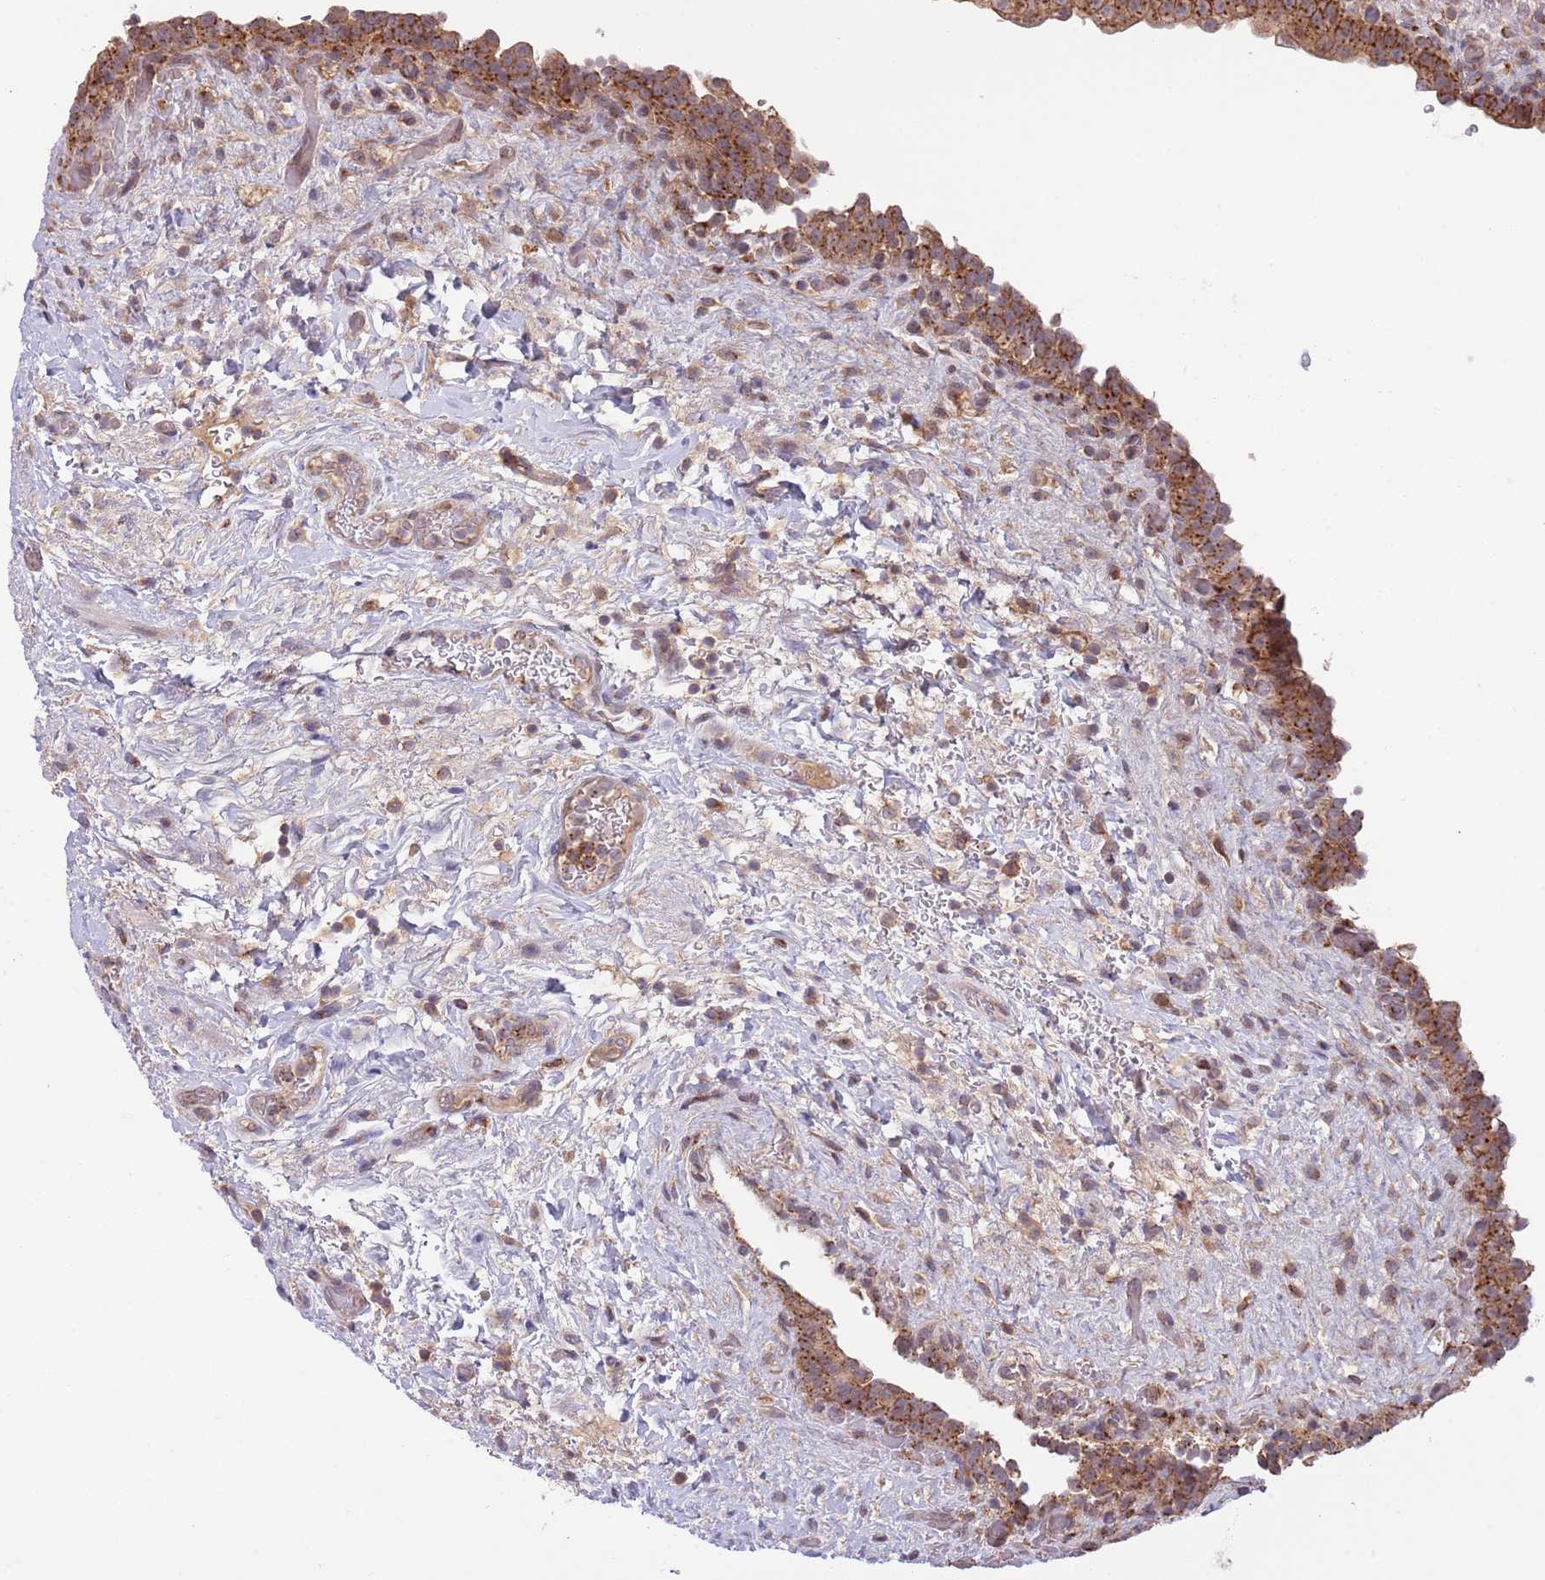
{"staining": {"intensity": "strong", "quantity": ">75%", "location": "cytoplasmic/membranous"}, "tissue": "urinary bladder", "cell_type": "Urothelial cells", "image_type": "normal", "snomed": [{"axis": "morphology", "description": "Normal tissue, NOS"}, {"axis": "topography", "description": "Urinary bladder"}], "caption": "The histopathology image reveals immunohistochemical staining of benign urinary bladder. There is strong cytoplasmic/membranous positivity is seen in about >75% of urothelial cells. (DAB (3,3'-diaminobenzidine) IHC with brightfield microscopy, high magnification).", "gene": "BTBD7", "patient": {"sex": "male", "age": 69}}